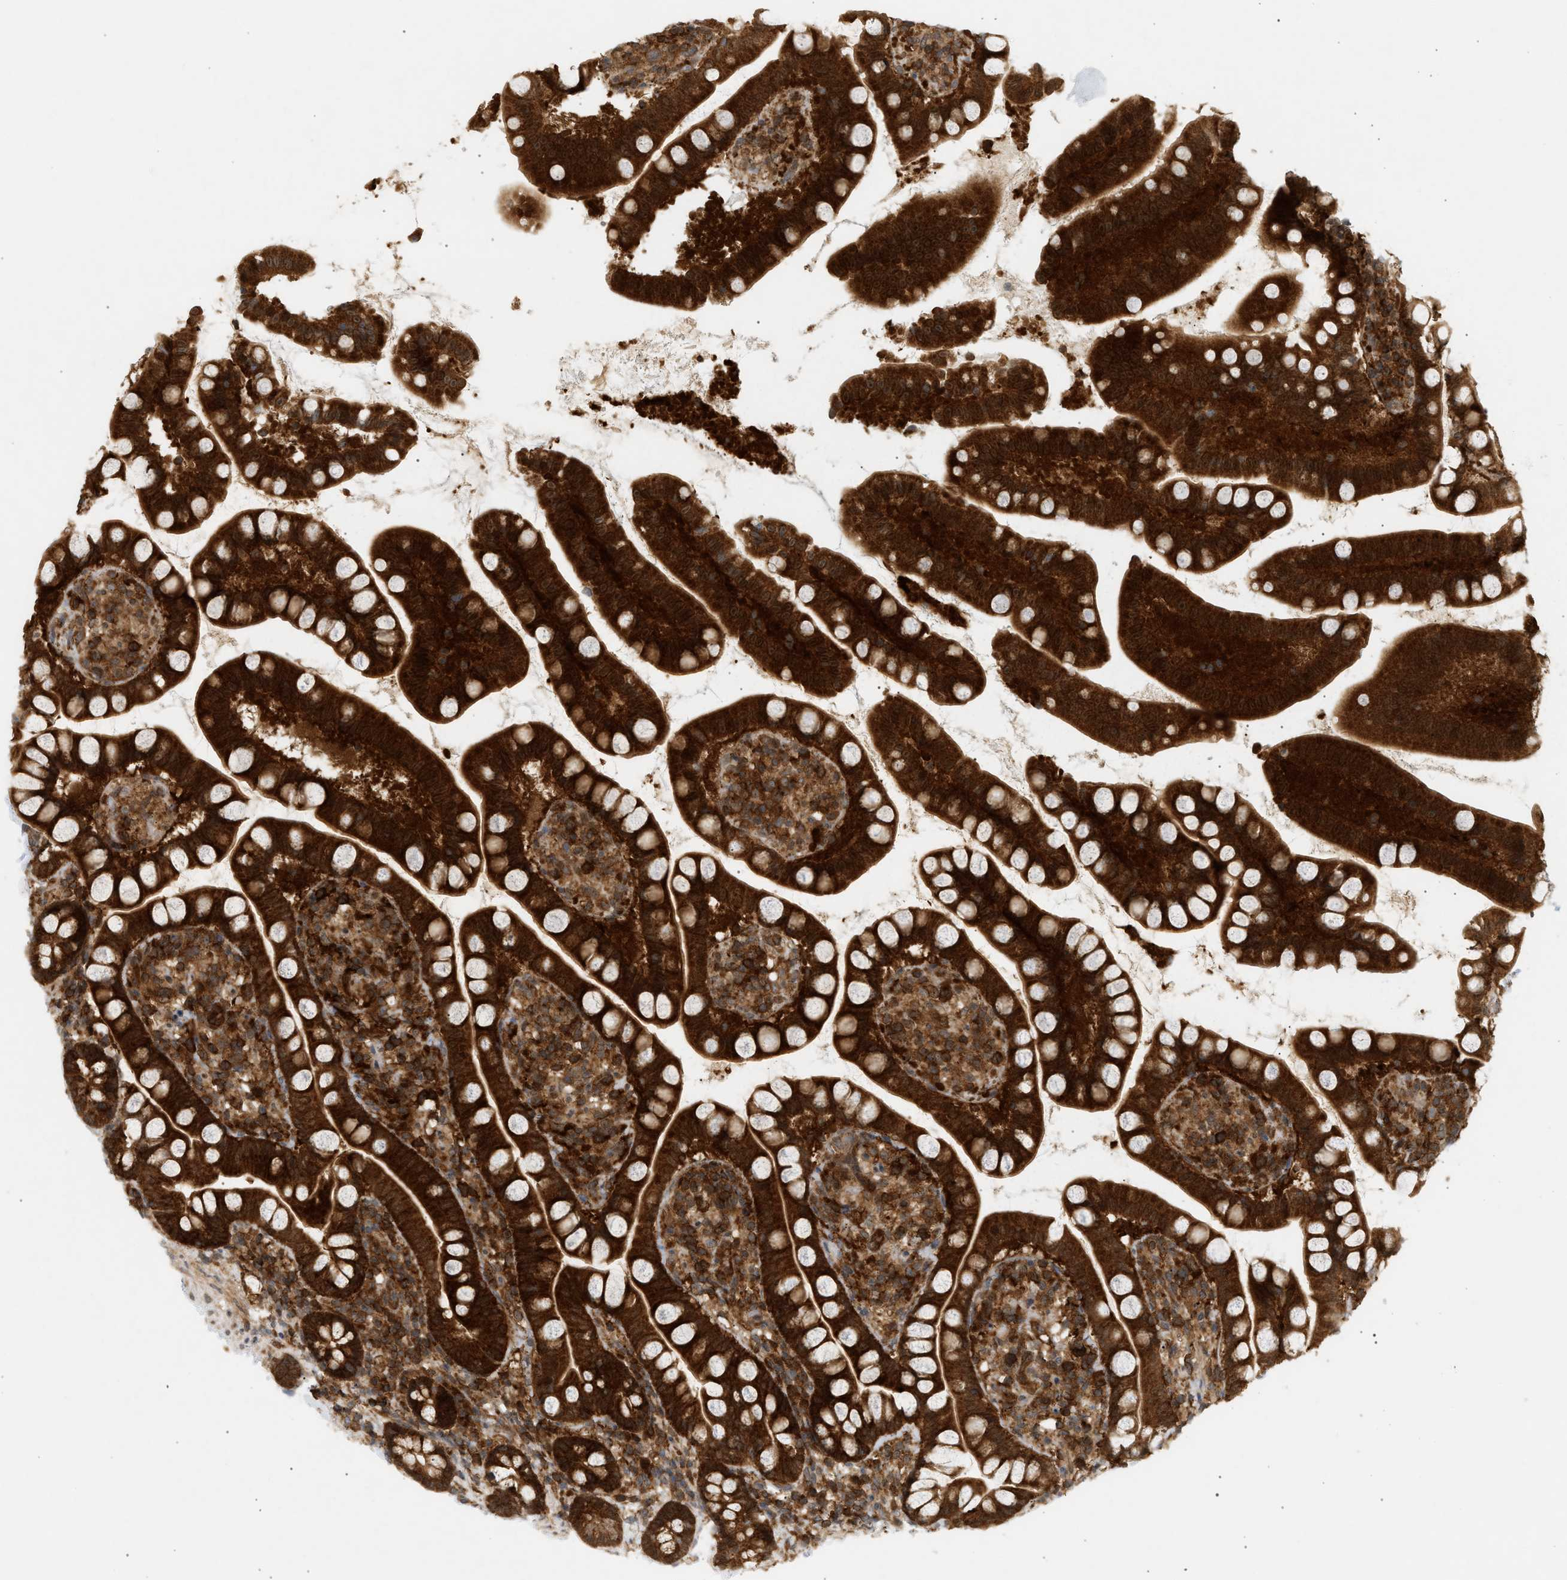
{"staining": {"intensity": "strong", "quantity": ">75%", "location": "cytoplasmic/membranous"}, "tissue": "small intestine", "cell_type": "Glandular cells", "image_type": "normal", "snomed": [{"axis": "morphology", "description": "Normal tissue, NOS"}, {"axis": "topography", "description": "Small intestine"}], "caption": "High-magnification brightfield microscopy of unremarkable small intestine stained with DAB (brown) and counterstained with hematoxylin (blue). glandular cells exhibit strong cytoplasmic/membranous staining is seen in approximately>75% of cells.", "gene": "SHC1", "patient": {"sex": "female", "age": 84}}